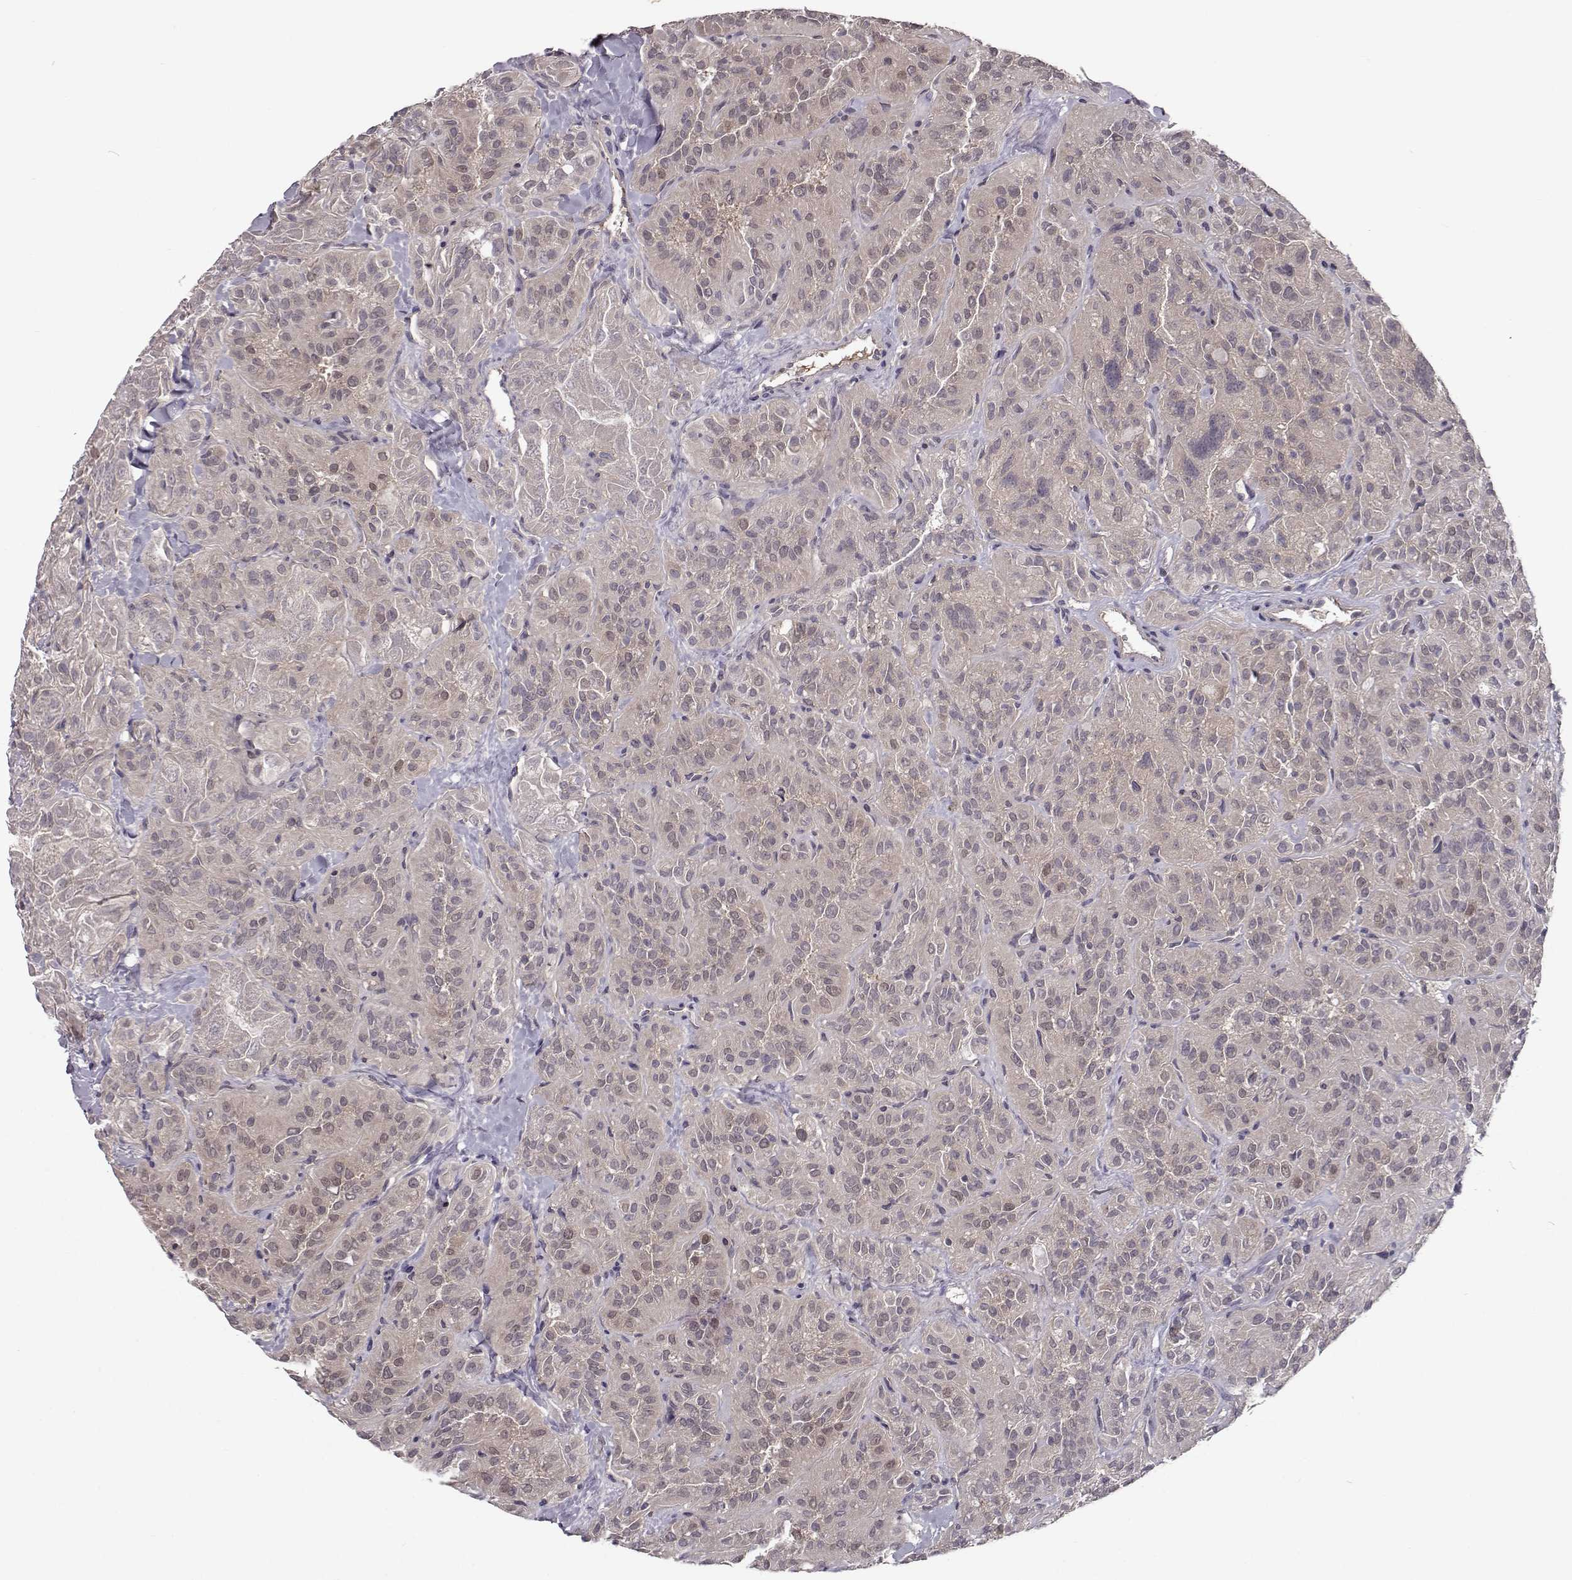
{"staining": {"intensity": "negative", "quantity": "none", "location": "none"}, "tissue": "thyroid cancer", "cell_type": "Tumor cells", "image_type": "cancer", "snomed": [{"axis": "morphology", "description": "Papillary adenocarcinoma, NOS"}, {"axis": "topography", "description": "Thyroid gland"}], "caption": "Histopathology image shows no protein staining in tumor cells of papillary adenocarcinoma (thyroid) tissue. The staining is performed using DAB (3,3'-diaminobenzidine) brown chromogen with nuclei counter-stained in using hematoxylin.", "gene": "RANBP1", "patient": {"sex": "female", "age": 45}}